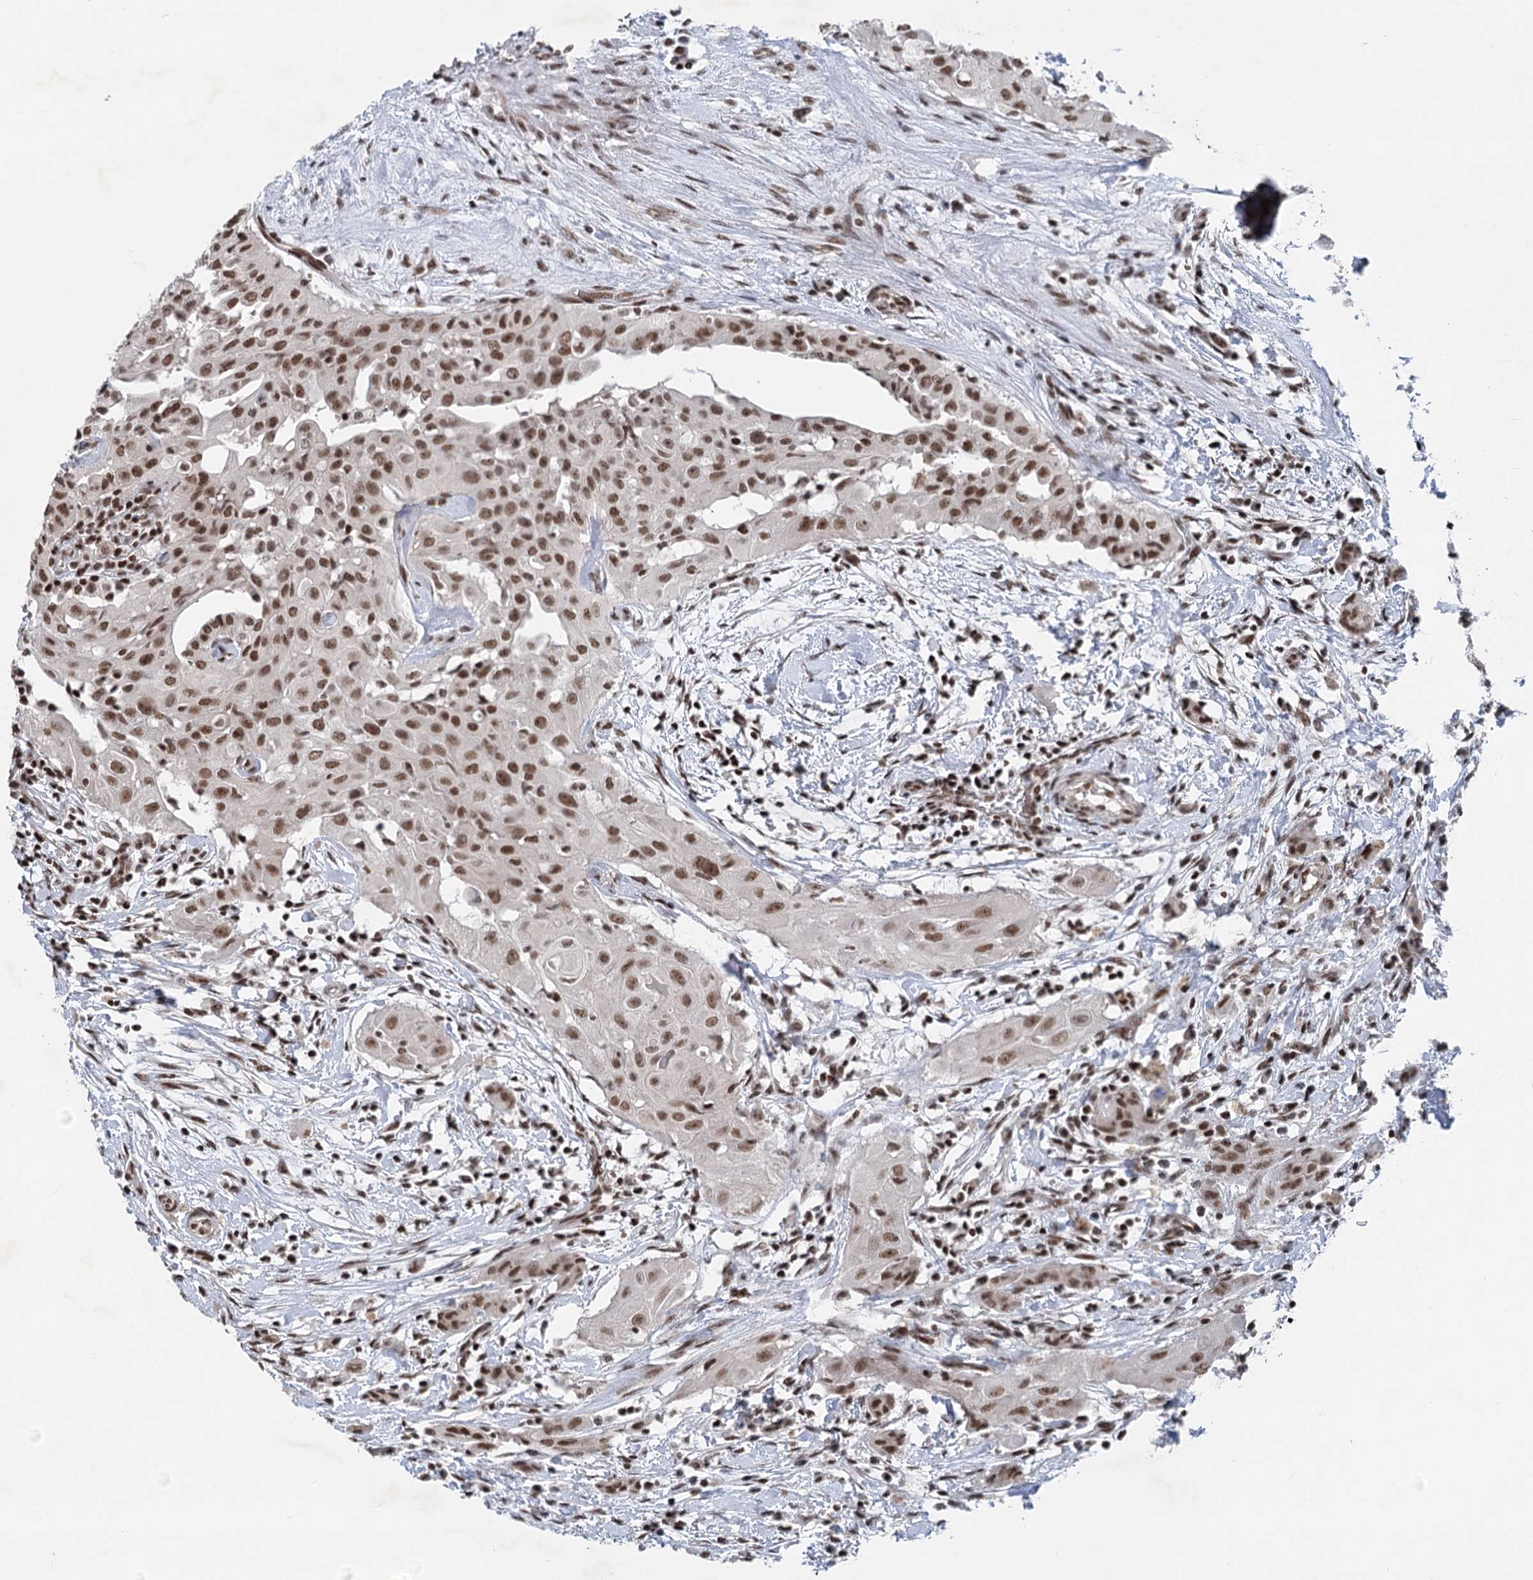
{"staining": {"intensity": "strong", "quantity": ">75%", "location": "nuclear"}, "tissue": "thyroid cancer", "cell_type": "Tumor cells", "image_type": "cancer", "snomed": [{"axis": "morphology", "description": "Papillary adenocarcinoma, NOS"}, {"axis": "topography", "description": "Thyroid gland"}], "caption": "Protein analysis of papillary adenocarcinoma (thyroid) tissue reveals strong nuclear staining in about >75% of tumor cells.", "gene": "CGGBP1", "patient": {"sex": "female", "age": 59}}